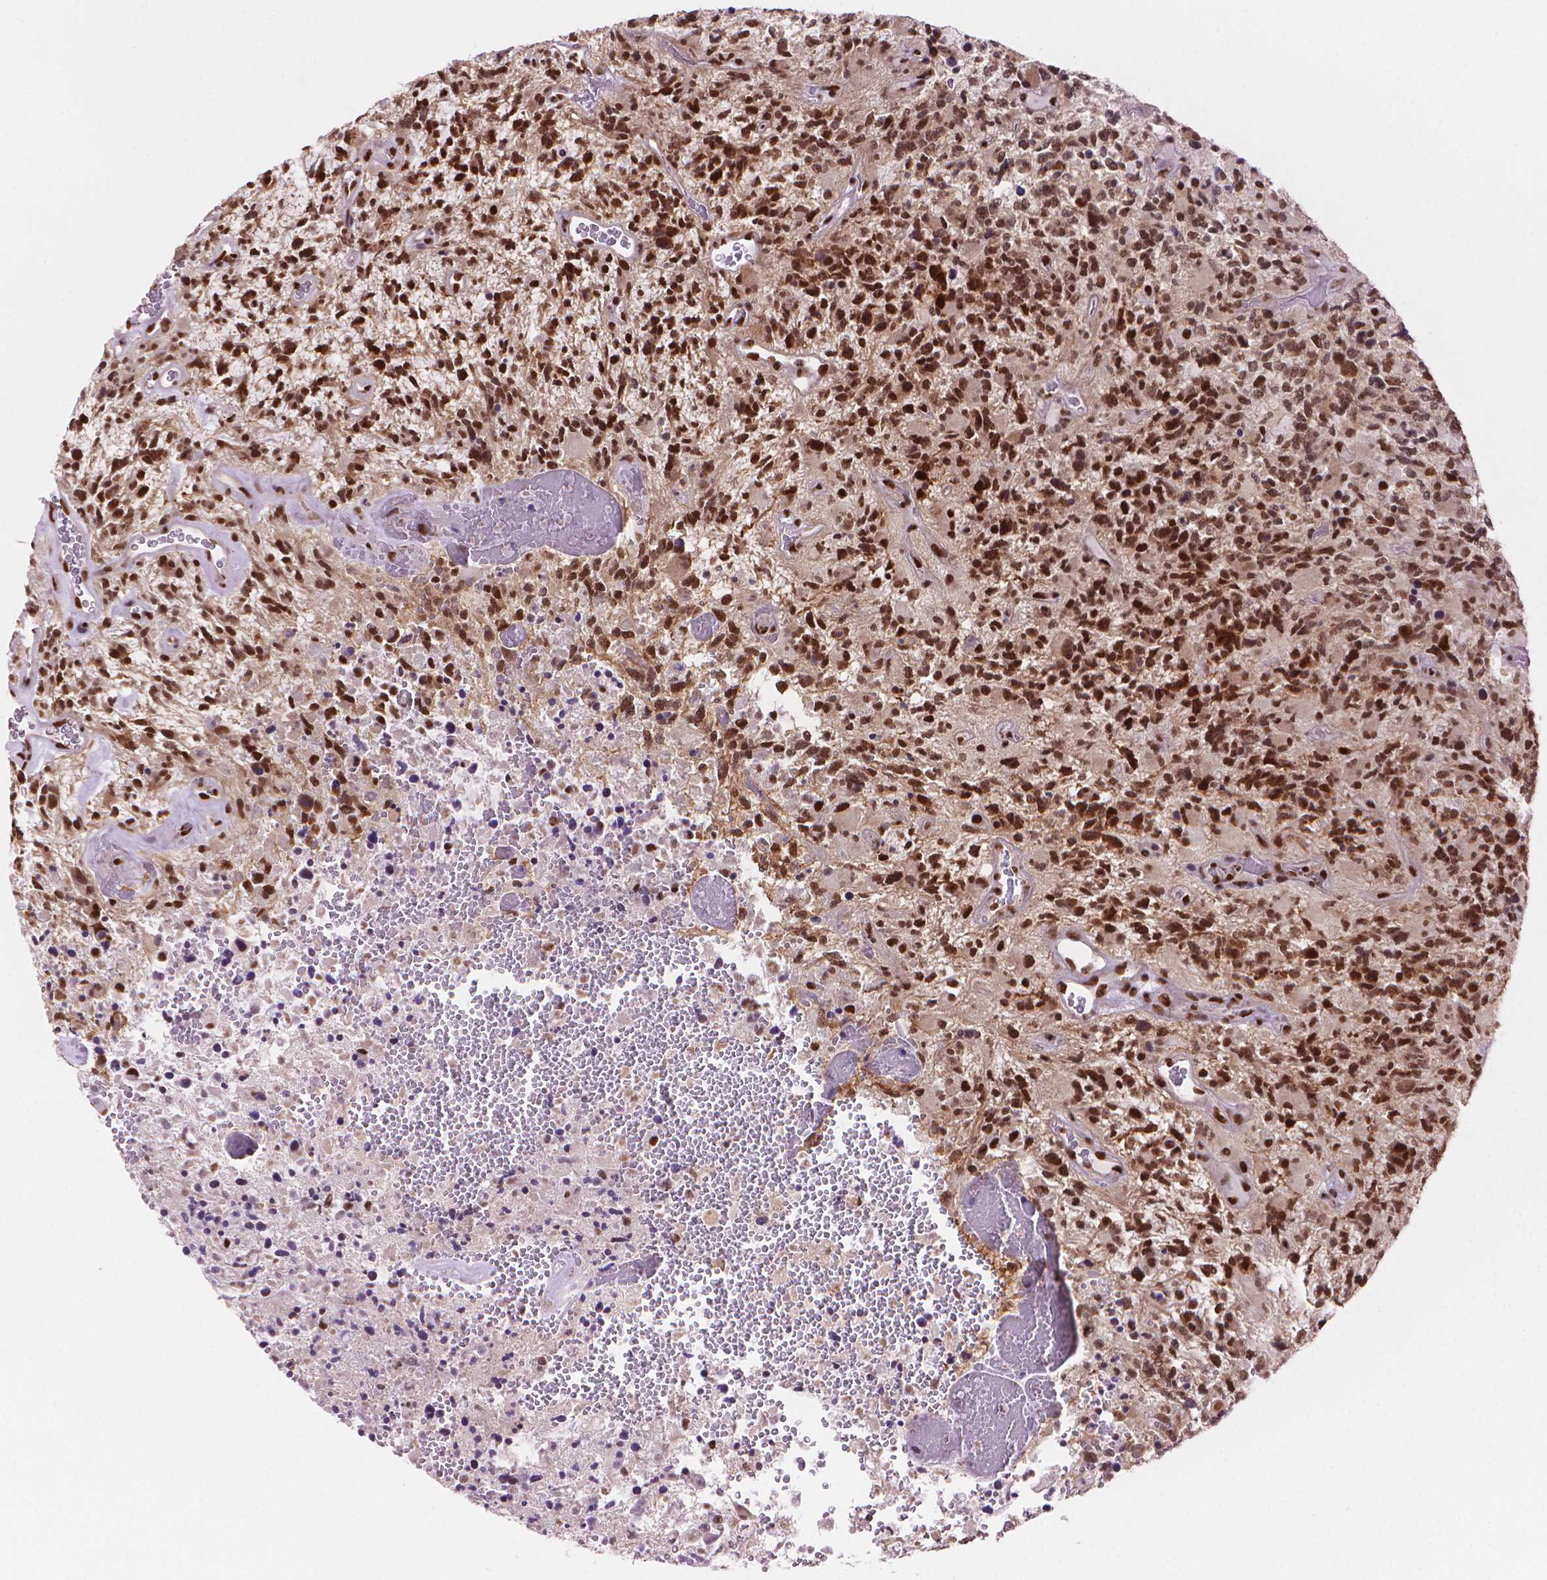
{"staining": {"intensity": "strong", "quantity": ">75%", "location": "nuclear"}, "tissue": "glioma", "cell_type": "Tumor cells", "image_type": "cancer", "snomed": [{"axis": "morphology", "description": "Glioma, malignant, High grade"}, {"axis": "topography", "description": "Brain"}], "caption": "Immunohistochemical staining of human glioma displays high levels of strong nuclear protein expression in about >75% of tumor cells.", "gene": "UBN1", "patient": {"sex": "female", "age": 71}}